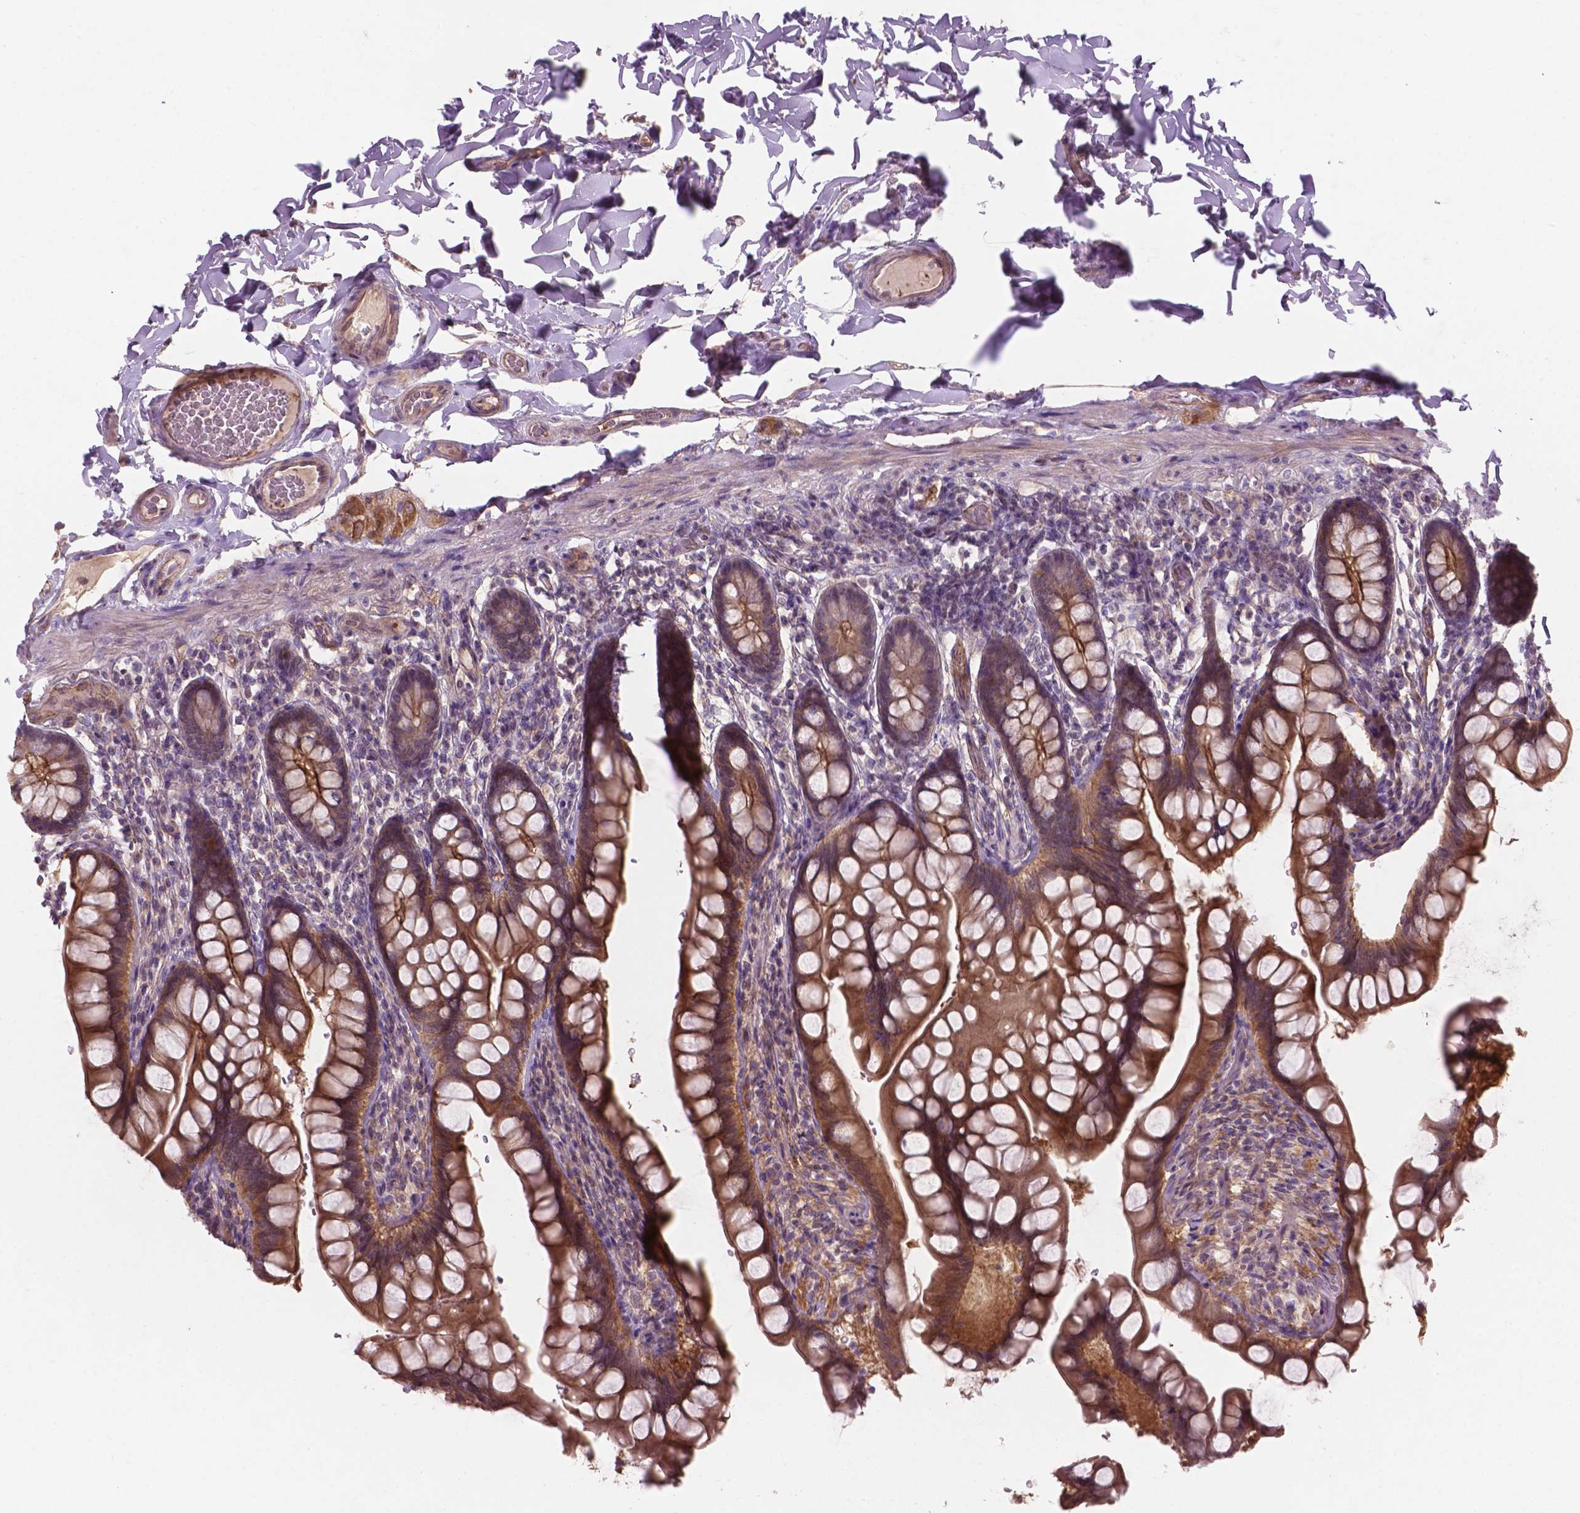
{"staining": {"intensity": "moderate", "quantity": "25%-75%", "location": "cytoplasmic/membranous"}, "tissue": "small intestine", "cell_type": "Glandular cells", "image_type": "normal", "snomed": [{"axis": "morphology", "description": "Normal tissue, NOS"}, {"axis": "topography", "description": "Small intestine"}], "caption": "Small intestine stained with IHC displays moderate cytoplasmic/membranous staining in about 25%-75% of glandular cells.", "gene": "ARL5C", "patient": {"sex": "male", "age": 70}}